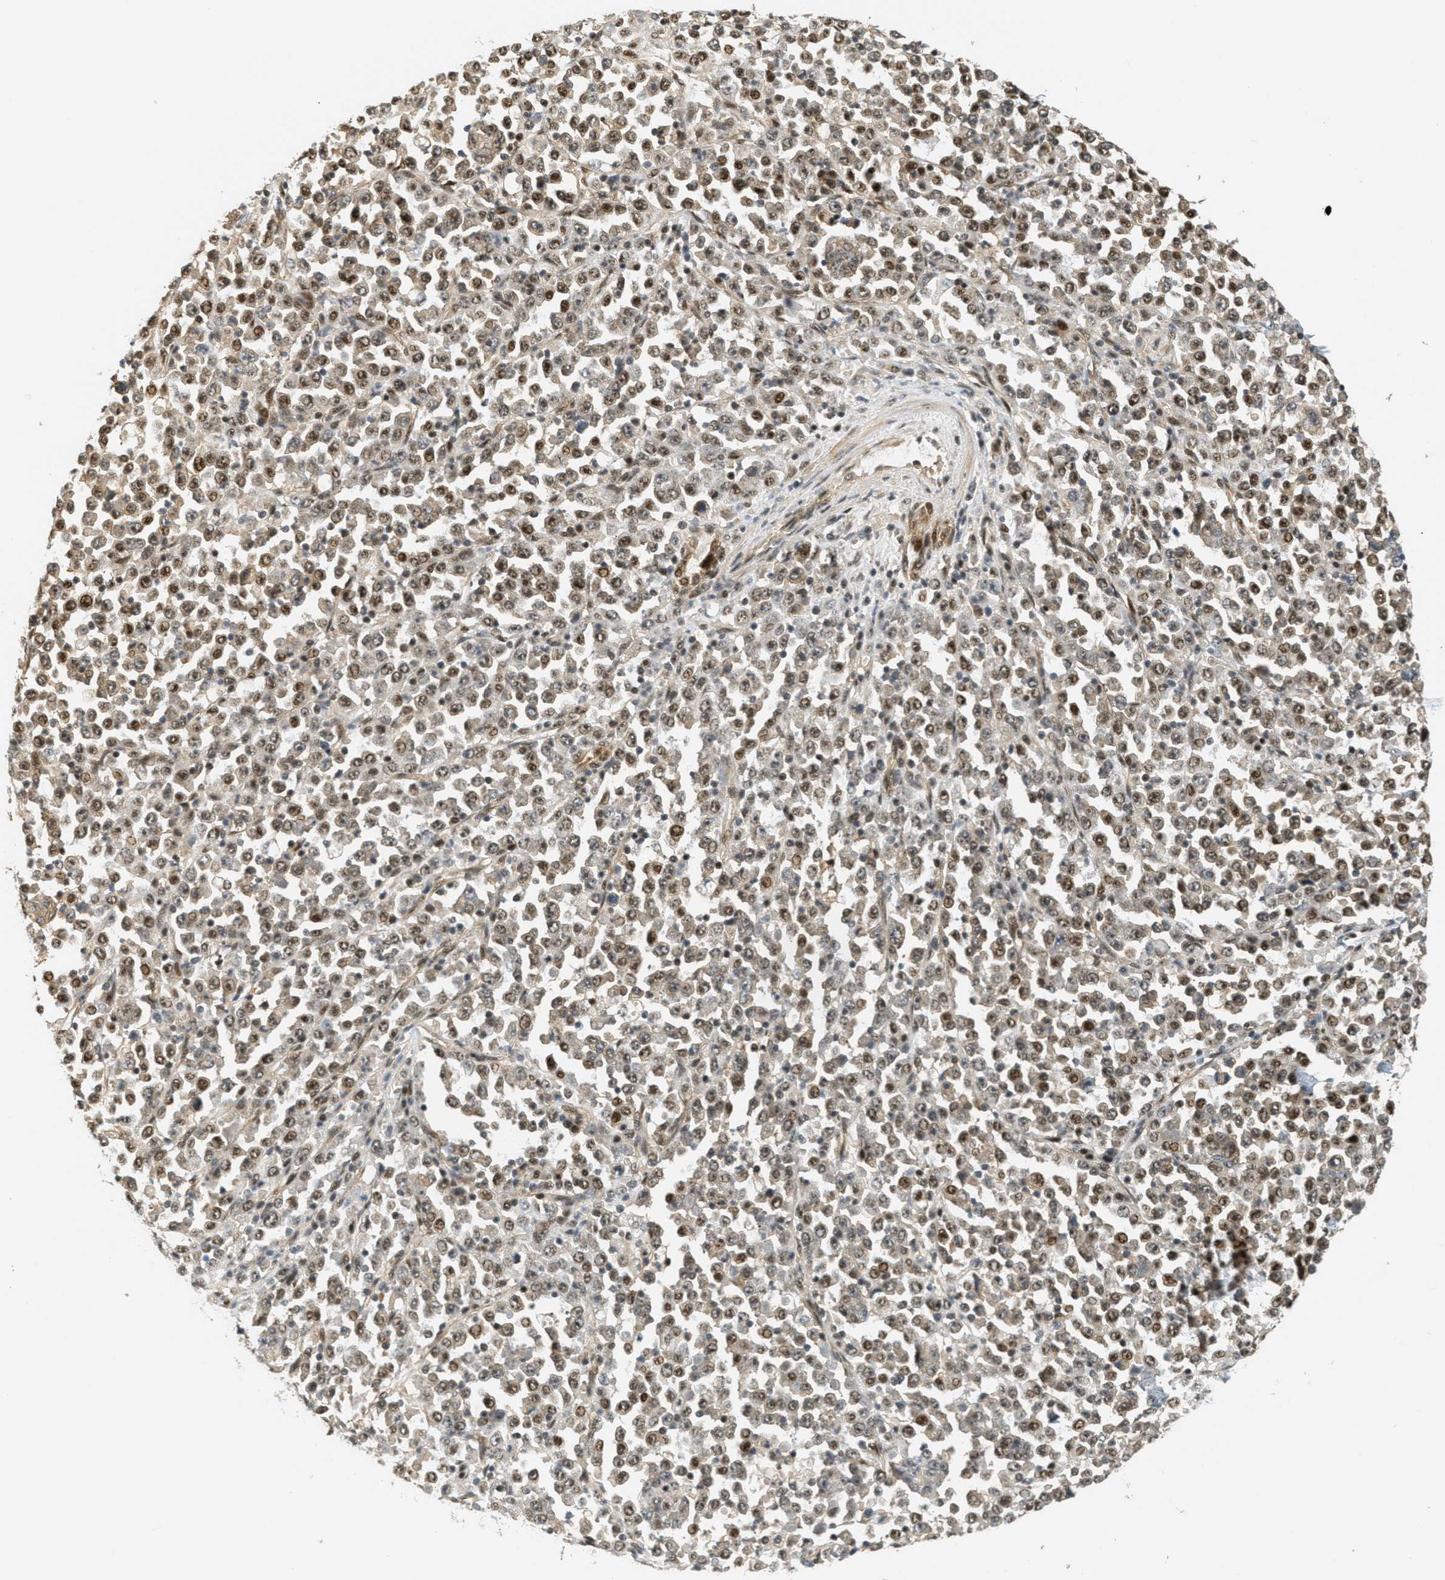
{"staining": {"intensity": "moderate", "quantity": ">75%", "location": "nuclear"}, "tissue": "stomach cancer", "cell_type": "Tumor cells", "image_type": "cancer", "snomed": [{"axis": "morphology", "description": "Normal tissue, NOS"}, {"axis": "morphology", "description": "Adenocarcinoma, NOS"}, {"axis": "topography", "description": "Stomach, upper"}, {"axis": "topography", "description": "Stomach"}], "caption": "IHC (DAB) staining of adenocarcinoma (stomach) demonstrates moderate nuclear protein staining in about >75% of tumor cells.", "gene": "FOXM1", "patient": {"sex": "male", "age": 59}}